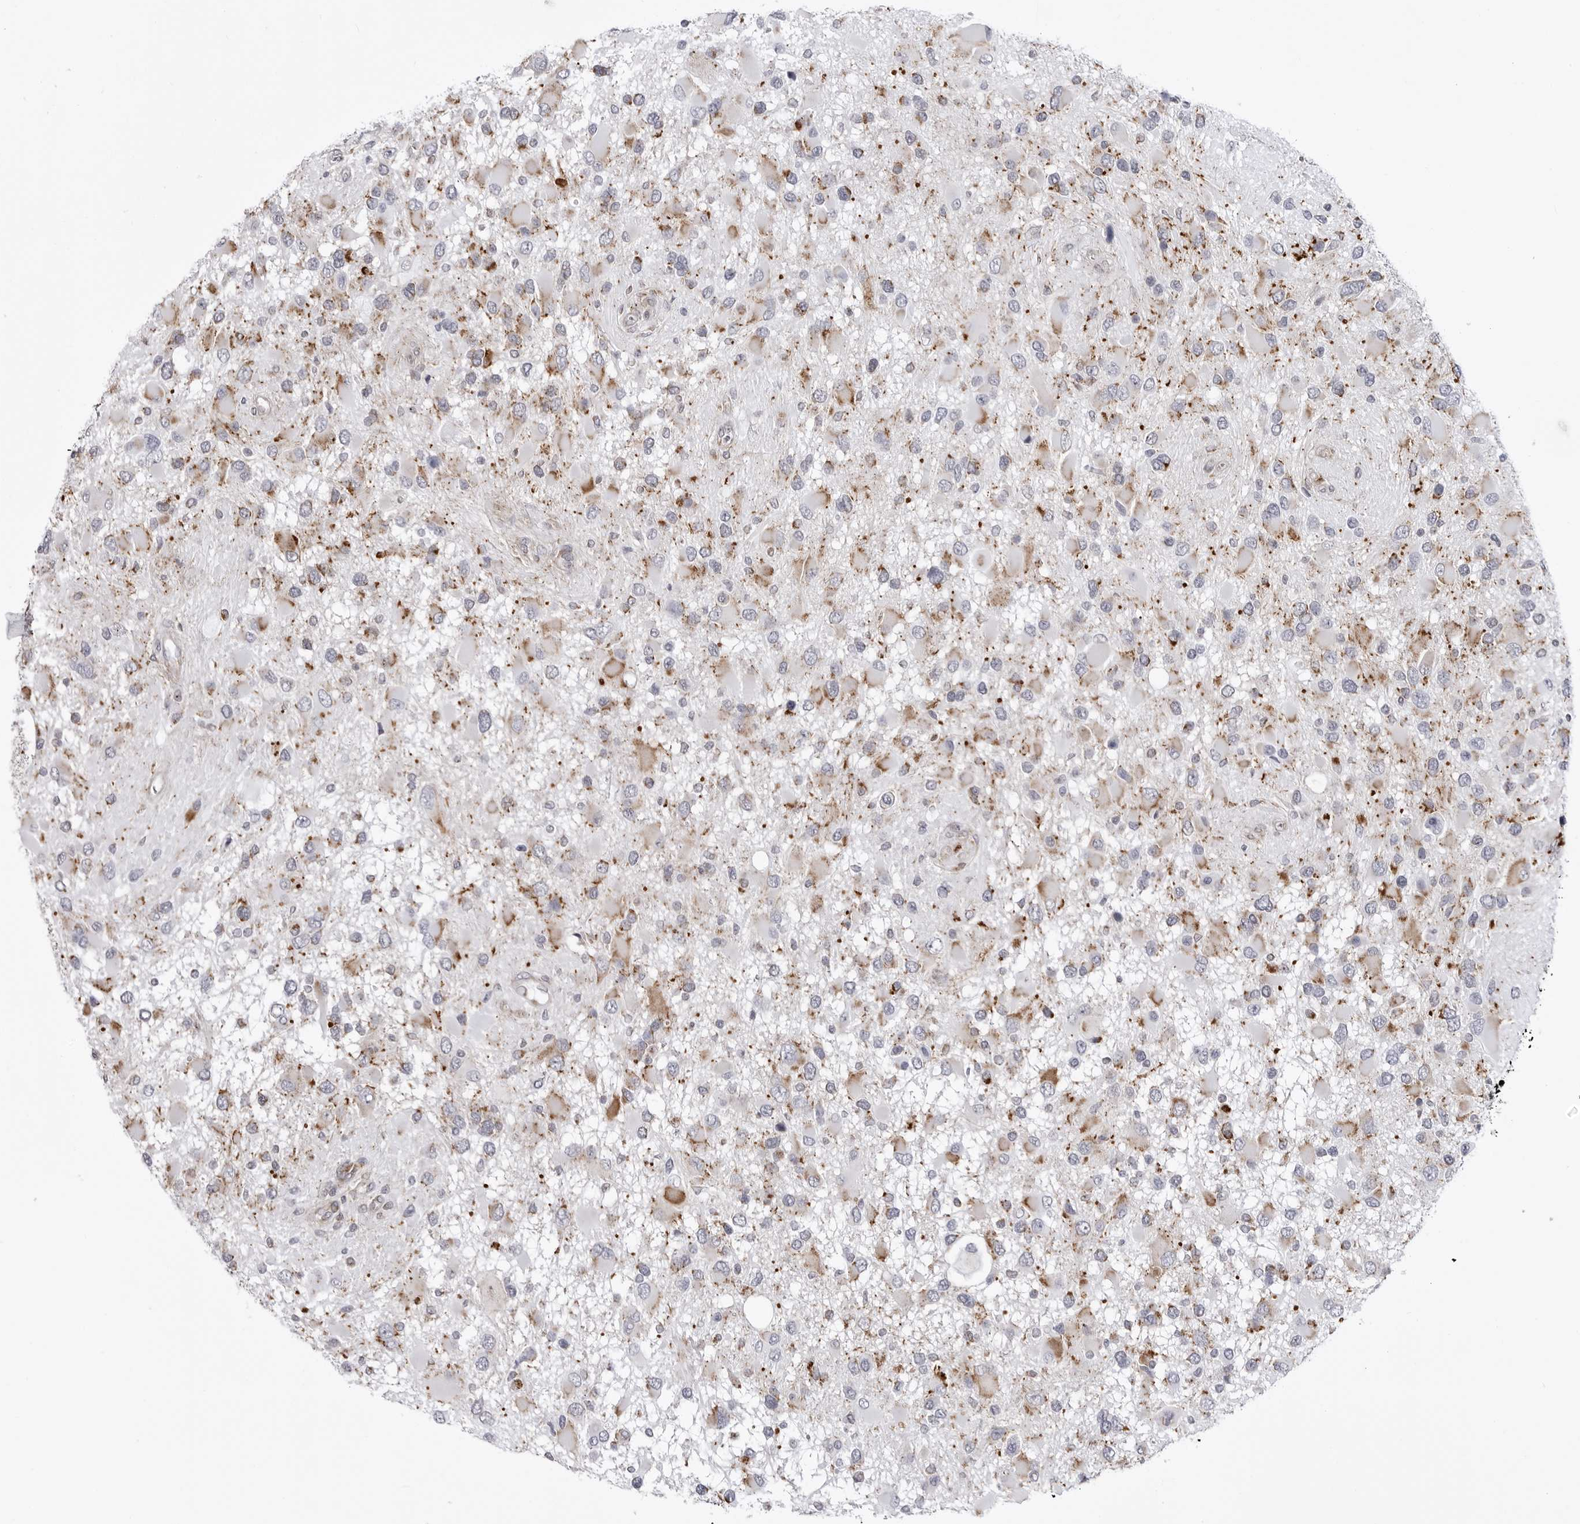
{"staining": {"intensity": "moderate", "quantity": "<25%", "location": "cytoplasmic/membranous"}, "tissue": "glioma", "cell_type": "Tumor cells", "image_type": "cancer", "snomed": [{"axis": "morphology", "description": "Glioma, malignant, High grade"}, {"axis": "topography", "description": "Brain"}], "caption": "Moderate cytoplasmic/membranous positivity is seen in about <25% of tumor cells in glioma.", "gene": "FH", "patient": {"sex": "male", "age": 53}}